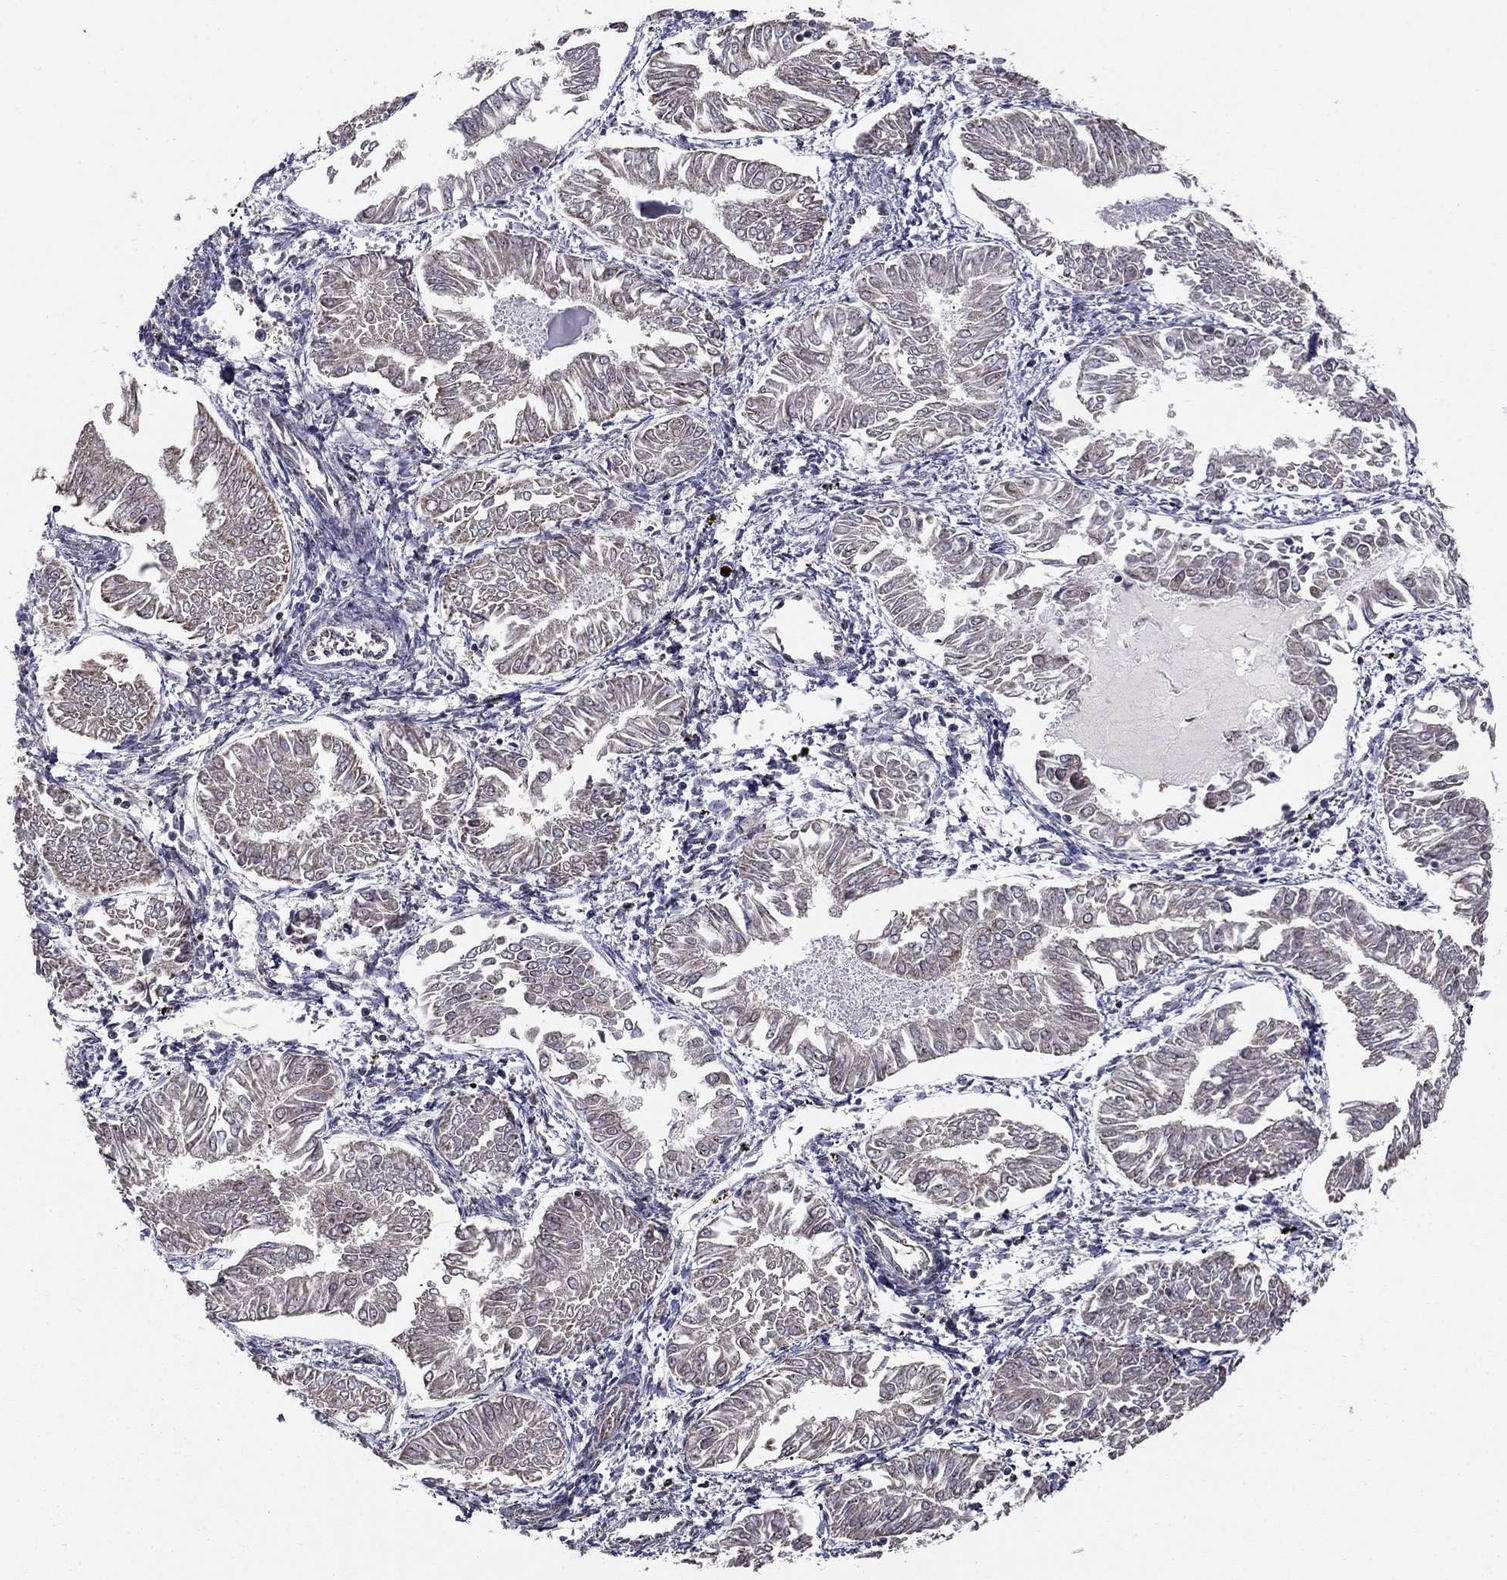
{"staining": {"intensity": "negative", "quantity": "none", "location": "none"}, "tissue": "endometrial cancer", "cell_type": "Tumor cells", "image_type": "cancer", "snomed": [{"axis": "morphology", "description": "Adenocarcinoma, NOS"}, {"axis": "topography", "description": "Endometrium"}], "caption": "Tumor cells show no significant protein expression in adenocarcinoma (endometrial). (DAB (3,3'-diaminobenzidine) immunohistochemistry with hematoxylin counter stain).", "gene": "NKIRAS1", "patient": {"sex": "female", "age": 53}}